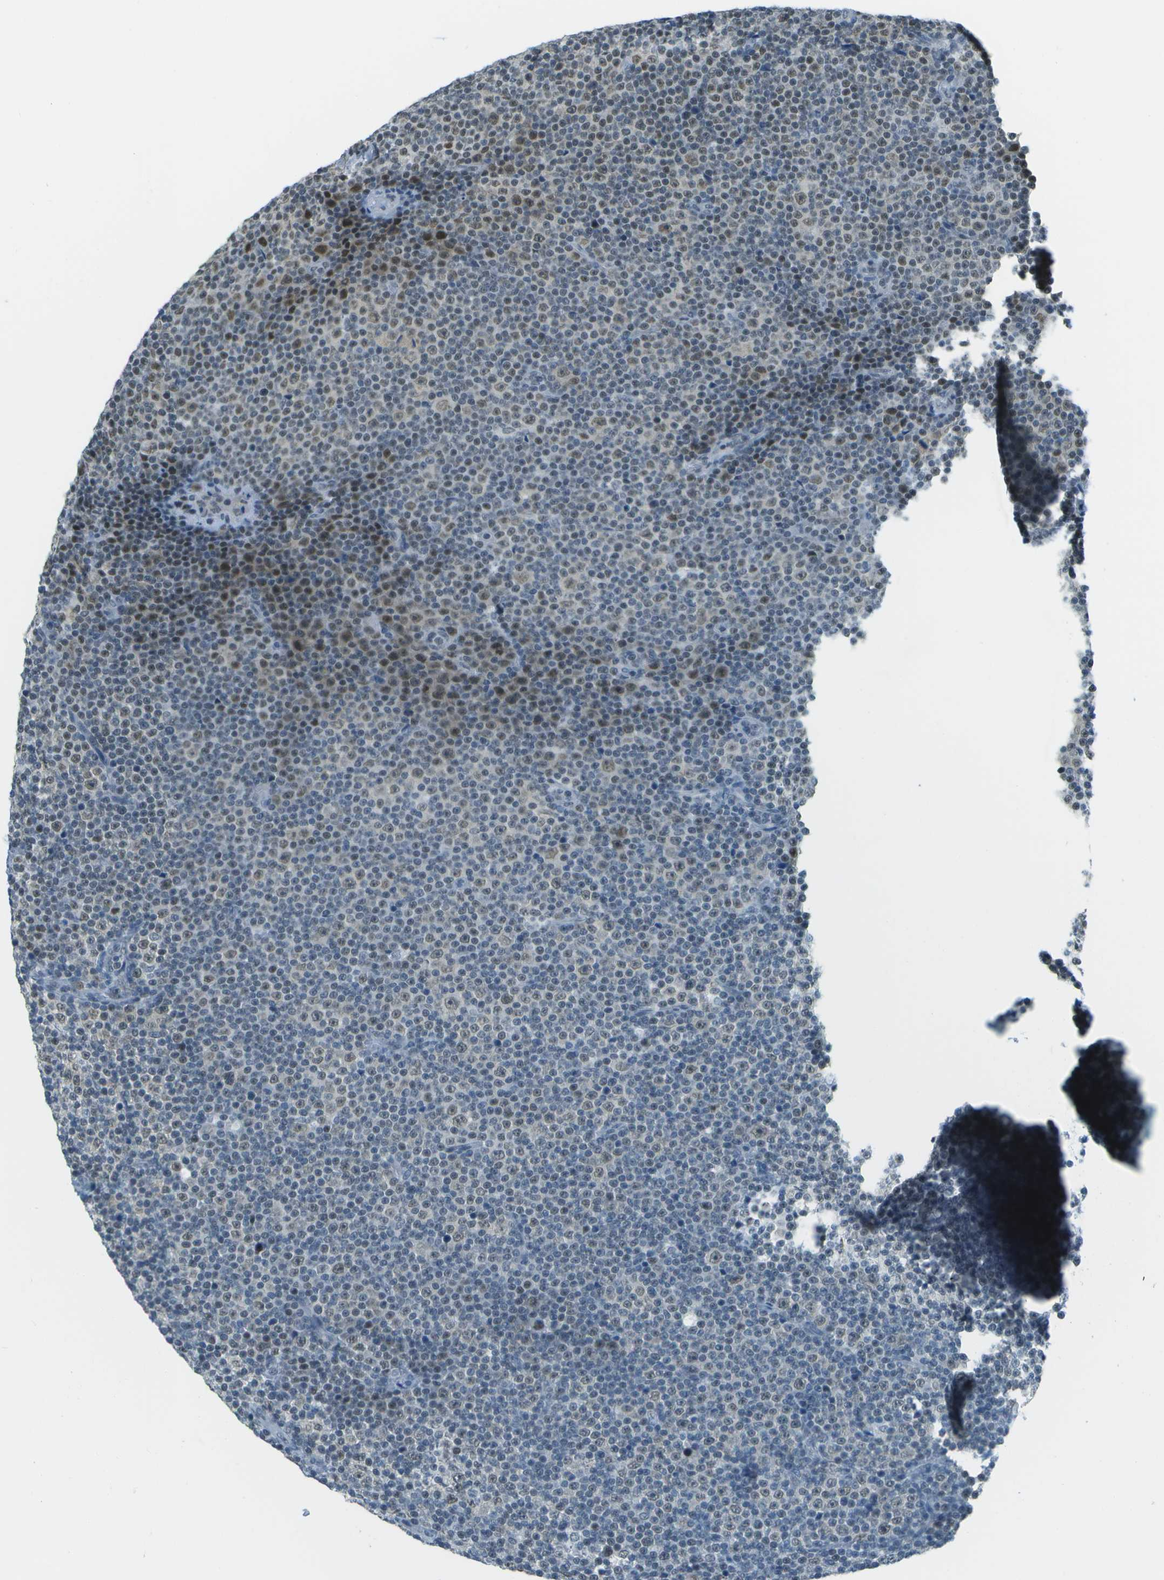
{"staining": {"intensity": "moderate", "quantity": "<25%", "location": "nuclear"}, "tissue": "lymphoma", "cell_type": "Tumor cells", "image_type": "cancer", "snomed": [{"axis": "morphology", "description": "Malignant lymphoma, non-Hodgkin's type, Low grade"}, {"axis": "topography", "description": "Lymph node"}], "caption": "The histopathology image shows a brown stain indicating the presence of a protein in the nuclear of tumor cells in lymphoma.", "gene": "NEK11", "patient": {"sex": "female", "age": 67}}